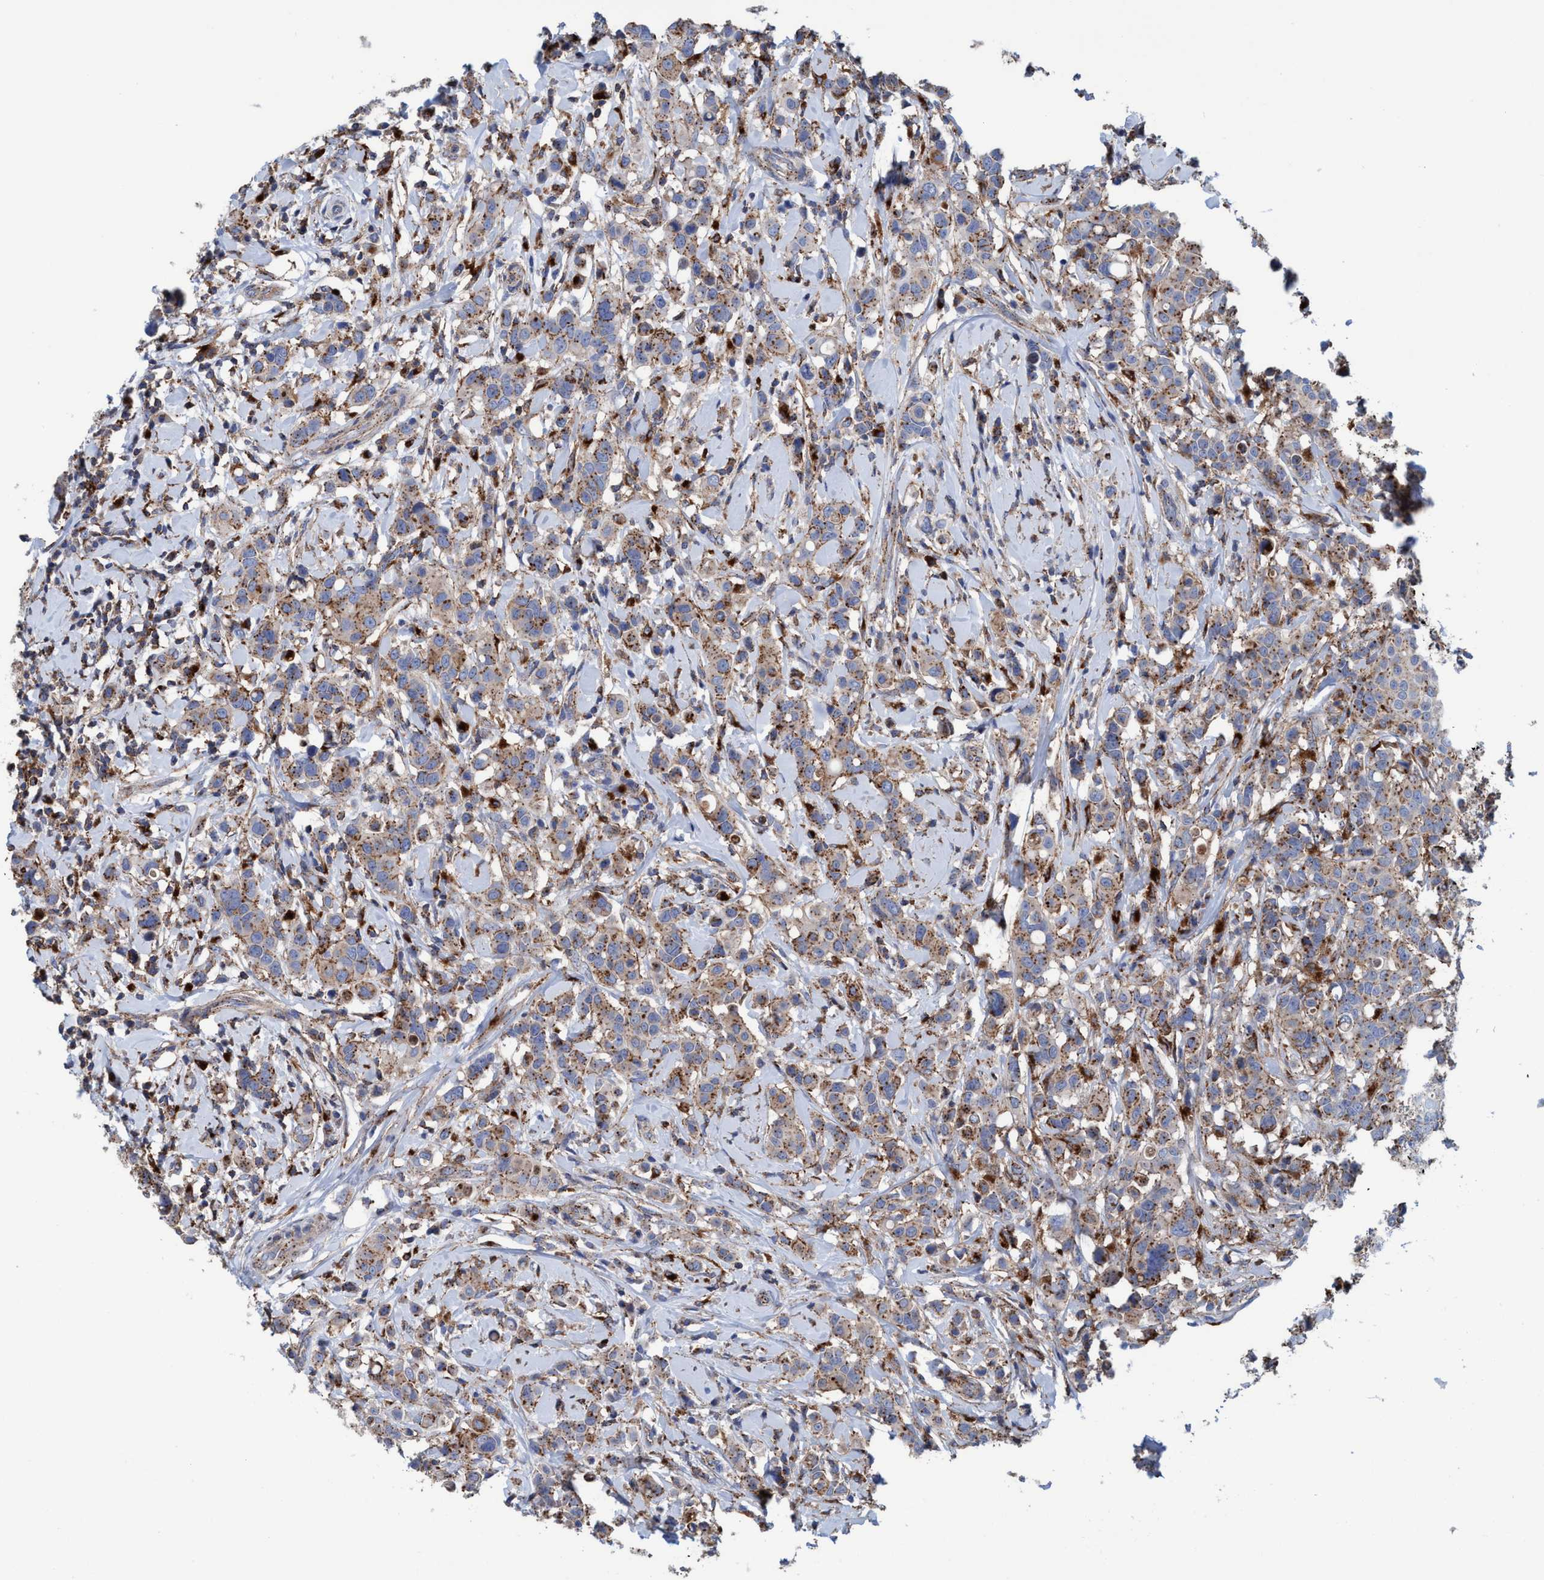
{"staining": {"intensity": "moderate", "quantity": ">75%", "location": "cytoplasmic/membranous"}, "tissue": "breast cancer", "cell_type": "Tumor cells", "image_type": "cancer", "snomed": [{"axis": "morphology", "description": "Duct carcinoma"}, {"axis": "topography", "description": "Breast"}], "caption": "Immunohistochemical staining of breast cancer exhibits moderate cytoplasmic/membranous protein staining in approximately >75% of tumor cells.", "gene": "TRIM65", "patient": {"sex": "female", "age": 27}}